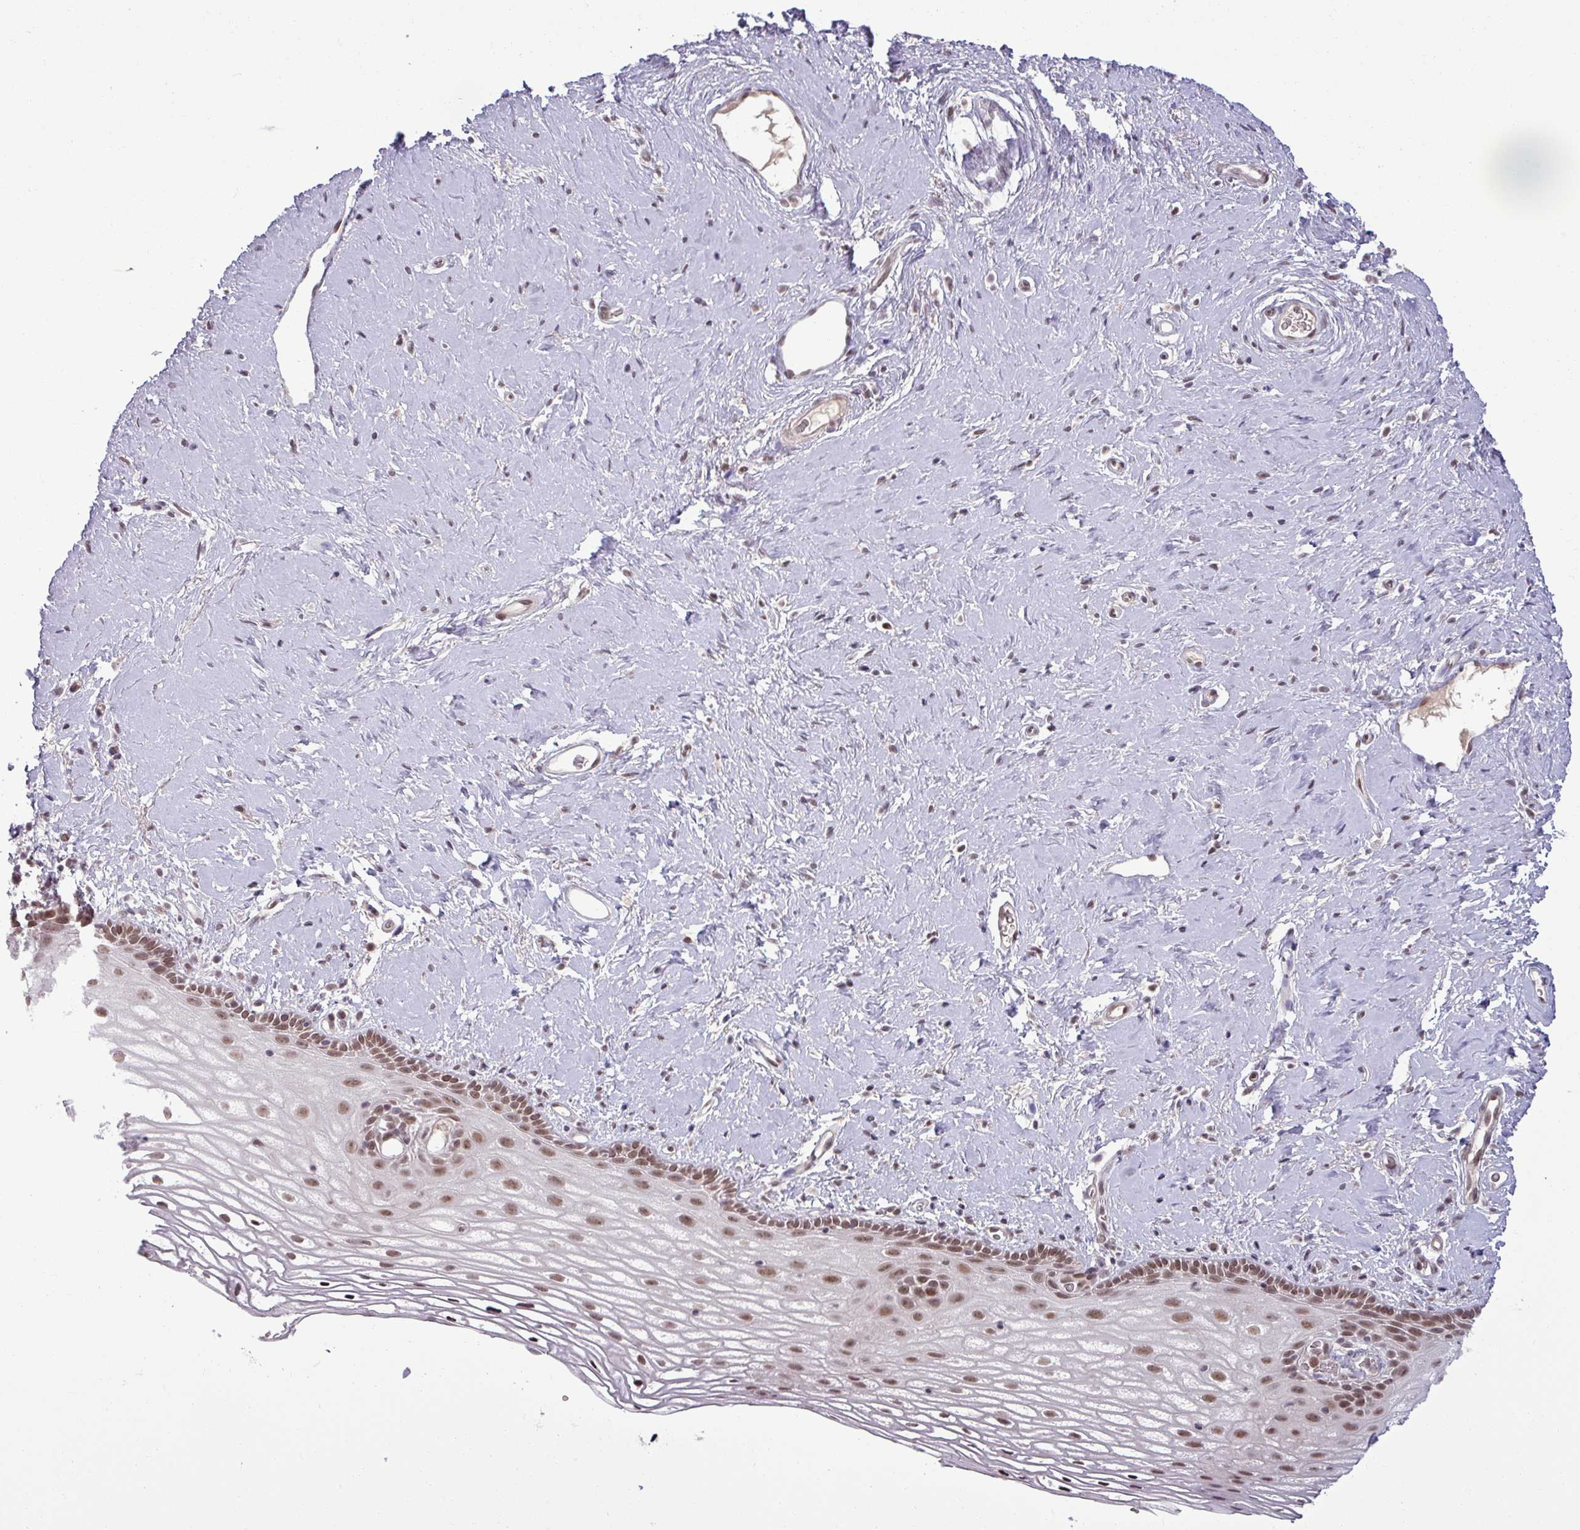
{"staining": {"intensity": "moderate", "quantity": "25%-75%", "location": "nuclear"}, "tissue": "vagina", "cell_type": "Squamous epithelial cells", "image_type": "normal", "snomed": [{"axis": "morphology", "description": "Normal tissue, NOS"}, {"axis": "morphology", "description": "Adenocarcinoma, NOS"}, {"axis": "topography", "description": "Rectum"}, {"axis": "topography", "description": "Vagina"}], "caption": "The micrograph reveals a brown stain indicating the presence of a protein in the nuclear of squamous epithelial cells in vagina. The staining is performed using DAB (3,3'-diaminobenzidine) brown chromogen to label protein expression. The nuclei are counter-stained blue using hematoxylin.", "gene": "PTPN20", "patient": {"sex": "female", "age": 71}}